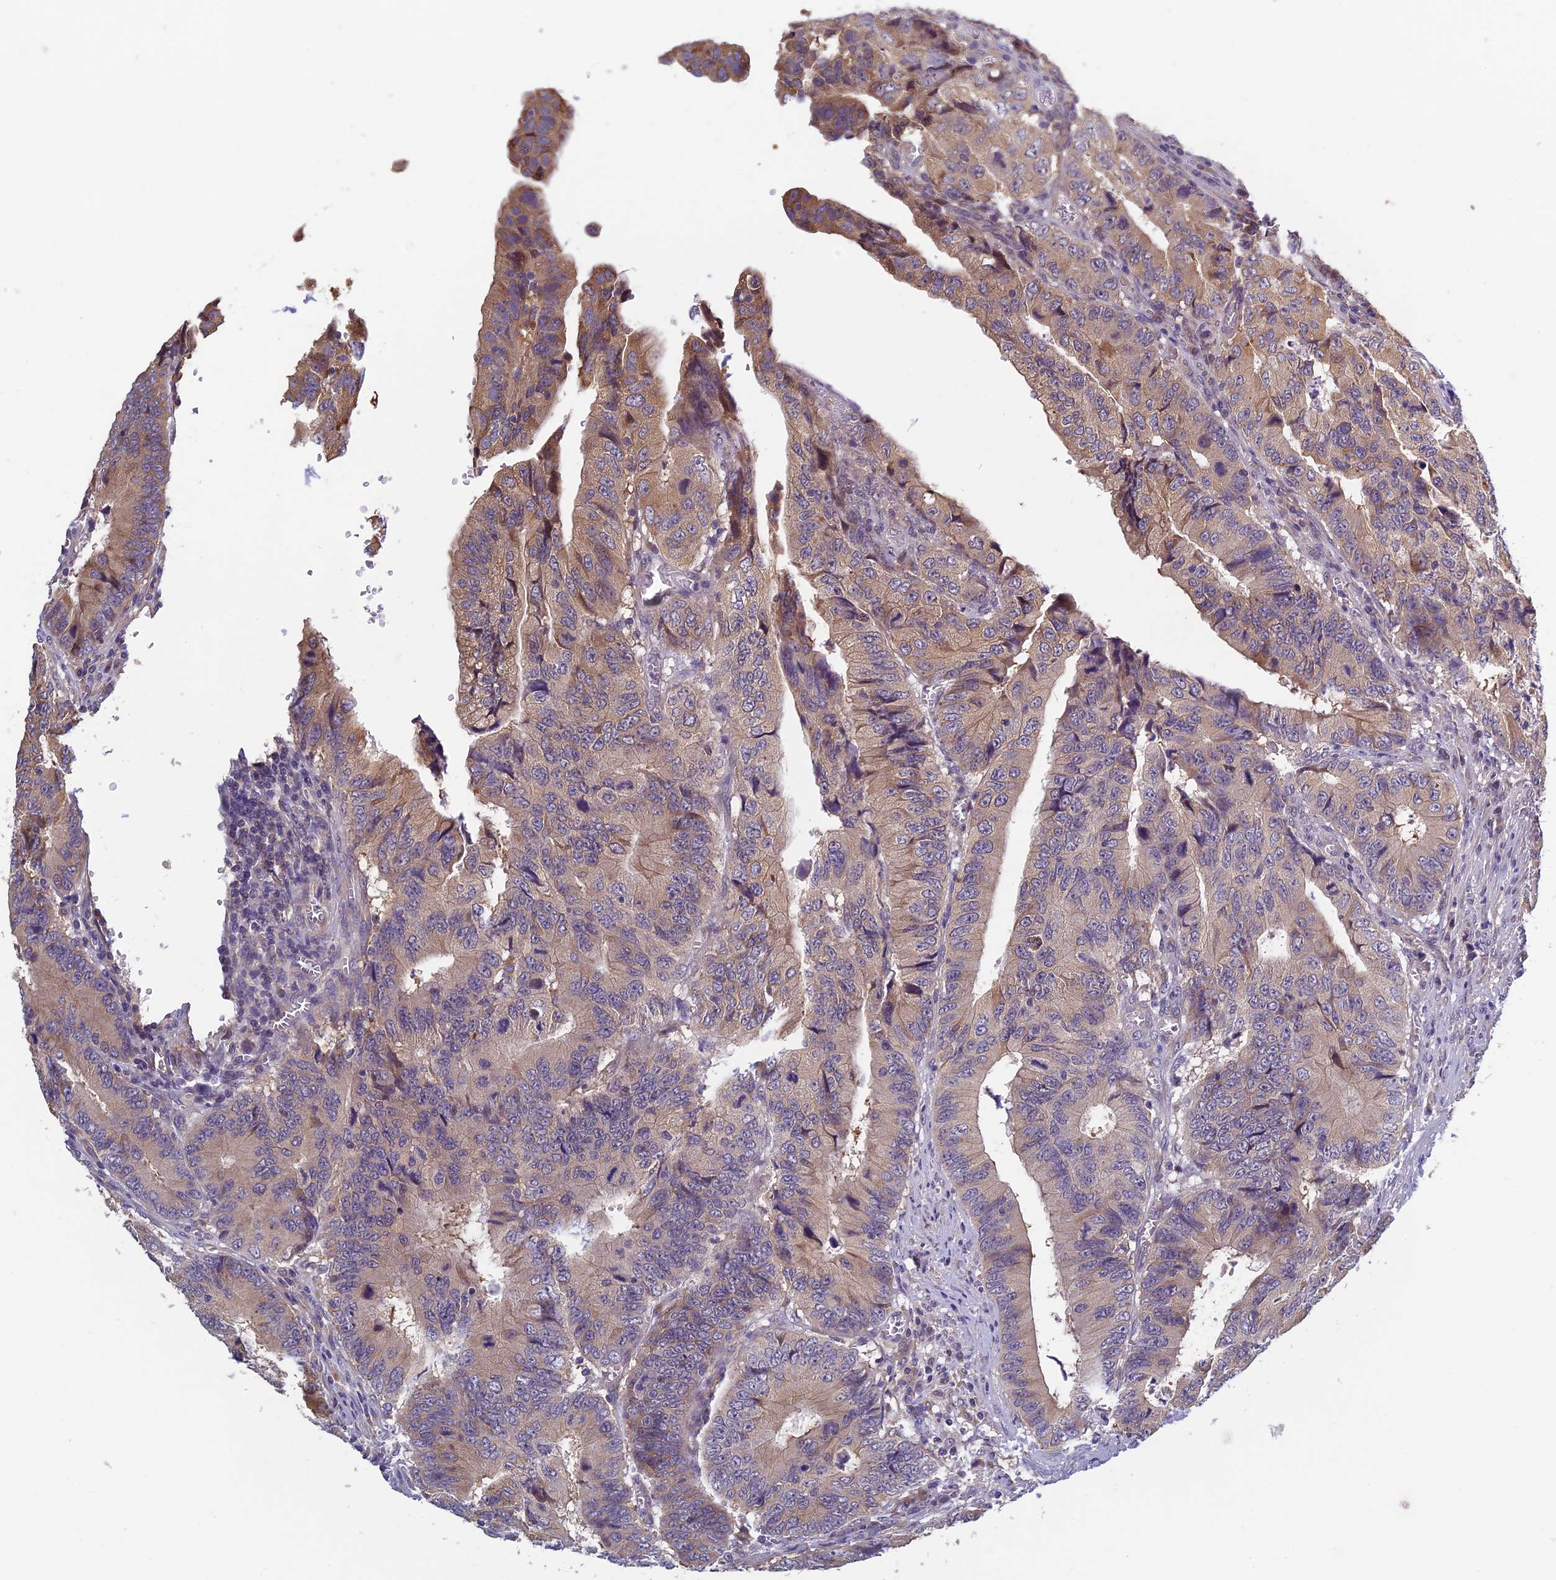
{"staining": {"intensity": "weak", "quantity": "25%-75%", "location": "cytoplasmic/membranous"}, "tissue": "colorectal cancer", "cell_type": "Tumor cells", "image_type": "cancer", "snomed": [{"axis": "morphology", "description": "Adenocarcinoma, NOS"}, {"axis": "topography", "description": "Colon"}], "caption": "Immunohistochemical staining of human colorectal cancer (adenocarcinoma) displays low levels of weak cytoplasmic/membranous expression in approximately 25%-75% of tumor cells. The staining was performed using DAB (3,3'-diaminobenzidine), with brown indicating positive protein expression. Nuclei are stained blue with hematoxylin.", "gene": "HECA", "patient": {"sex": "male", "age": 85}}